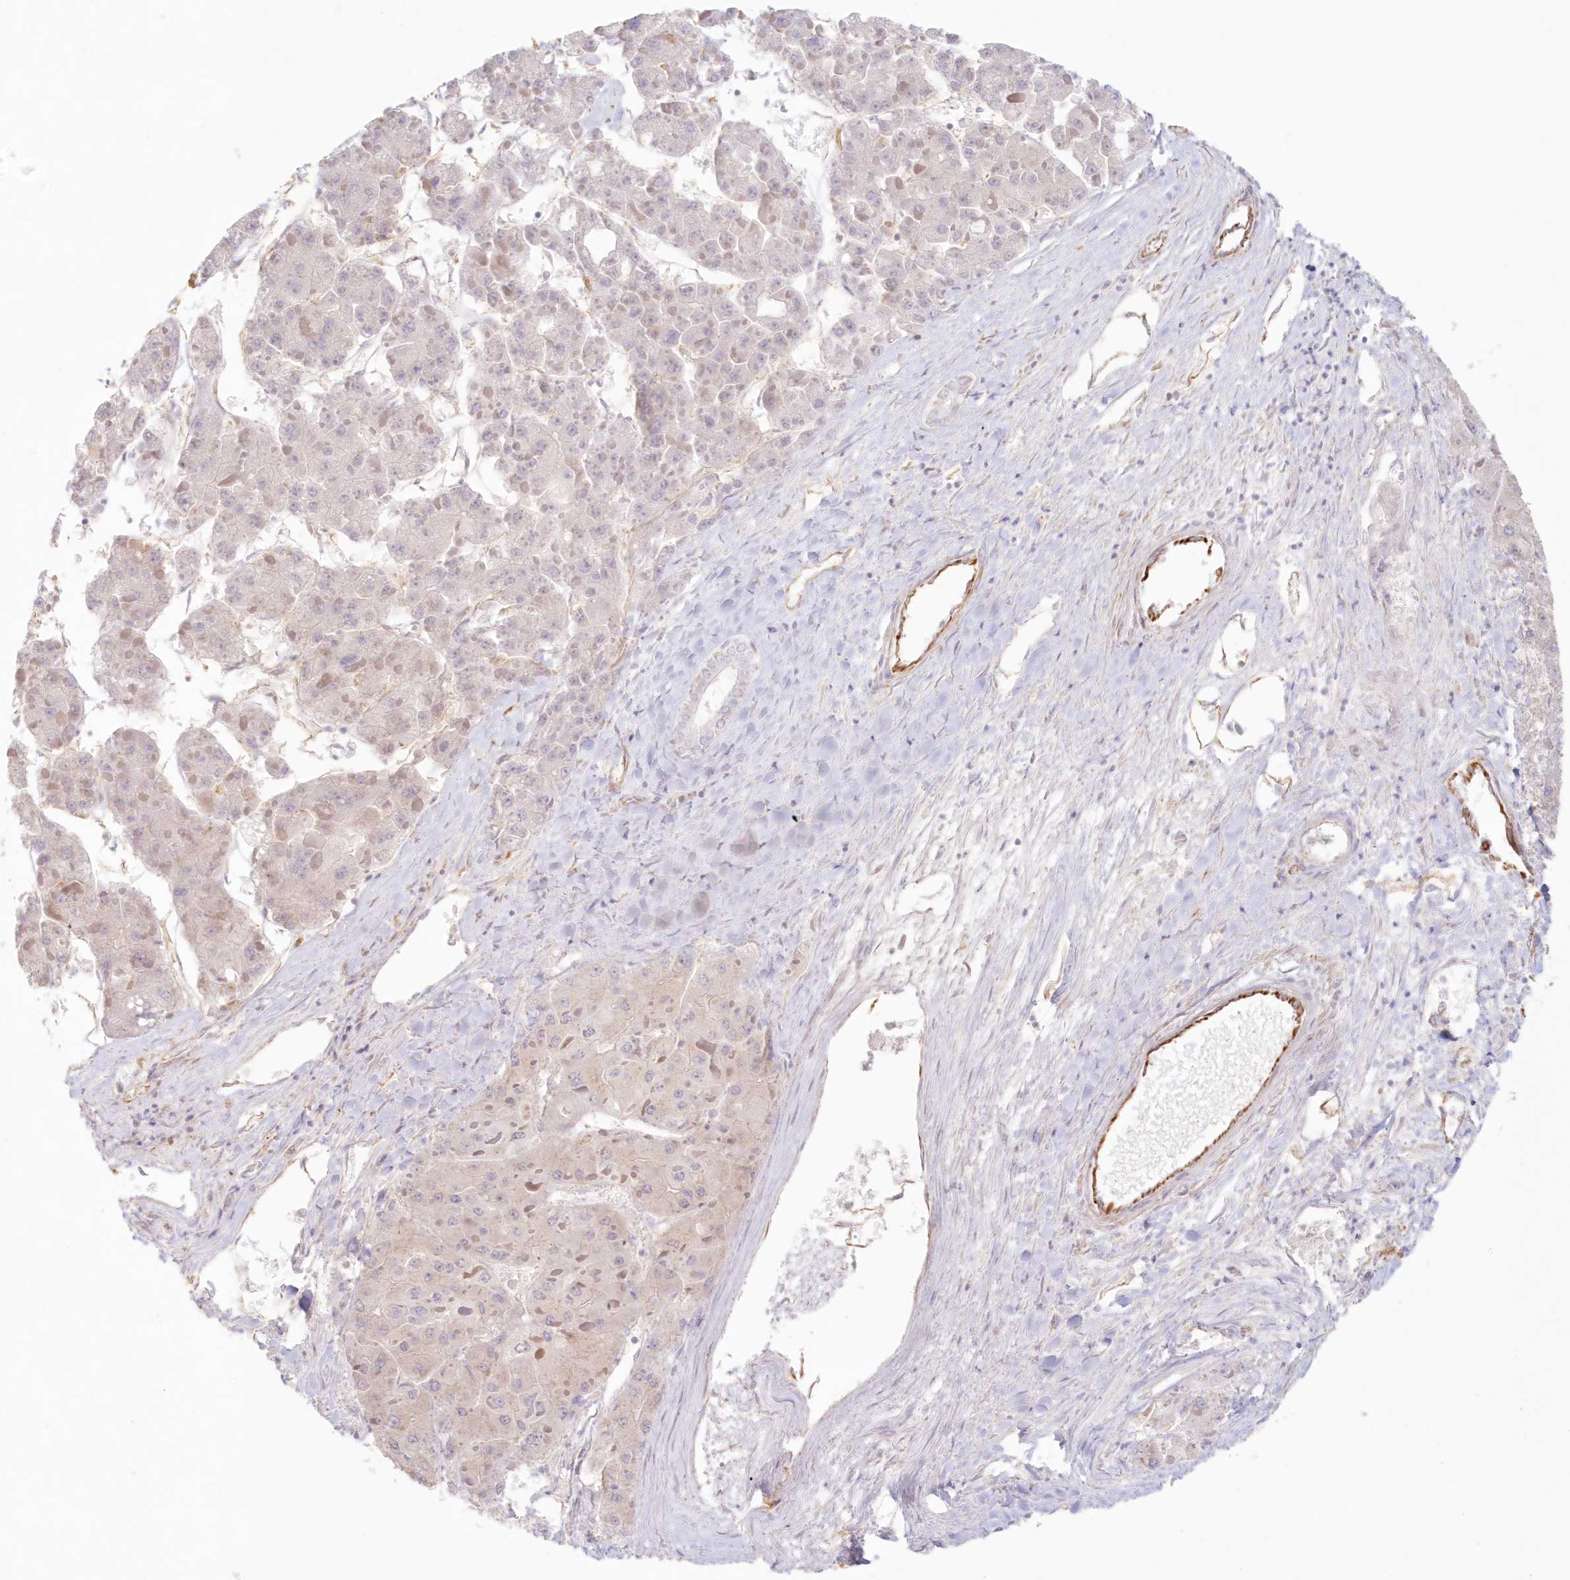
{"staining": {"intensity": "negative", "quantity": "none", "location": "none"}, "tissue": "liver cancer", "cell_type": "Tumor cells", "image_type": "cancer", "snomed": [{"axis": "morphology", "description": "Carcinoma, Hepatocellular, NOS"}, {"axis": "topography", "description": "Liver"}], "caption": "Immunohistochemistry (IHC) micrograph of neoplastic tissue: liver hepatocellular carcinoma stained with DAB exhibits no significant protein expression in tumor cells. (Brightfield microscopy of DAB immunohistochemistry (IHC) at high magnification).", "gene": "DMRTB1", "patient": {"sex": "female", "age": 73}}